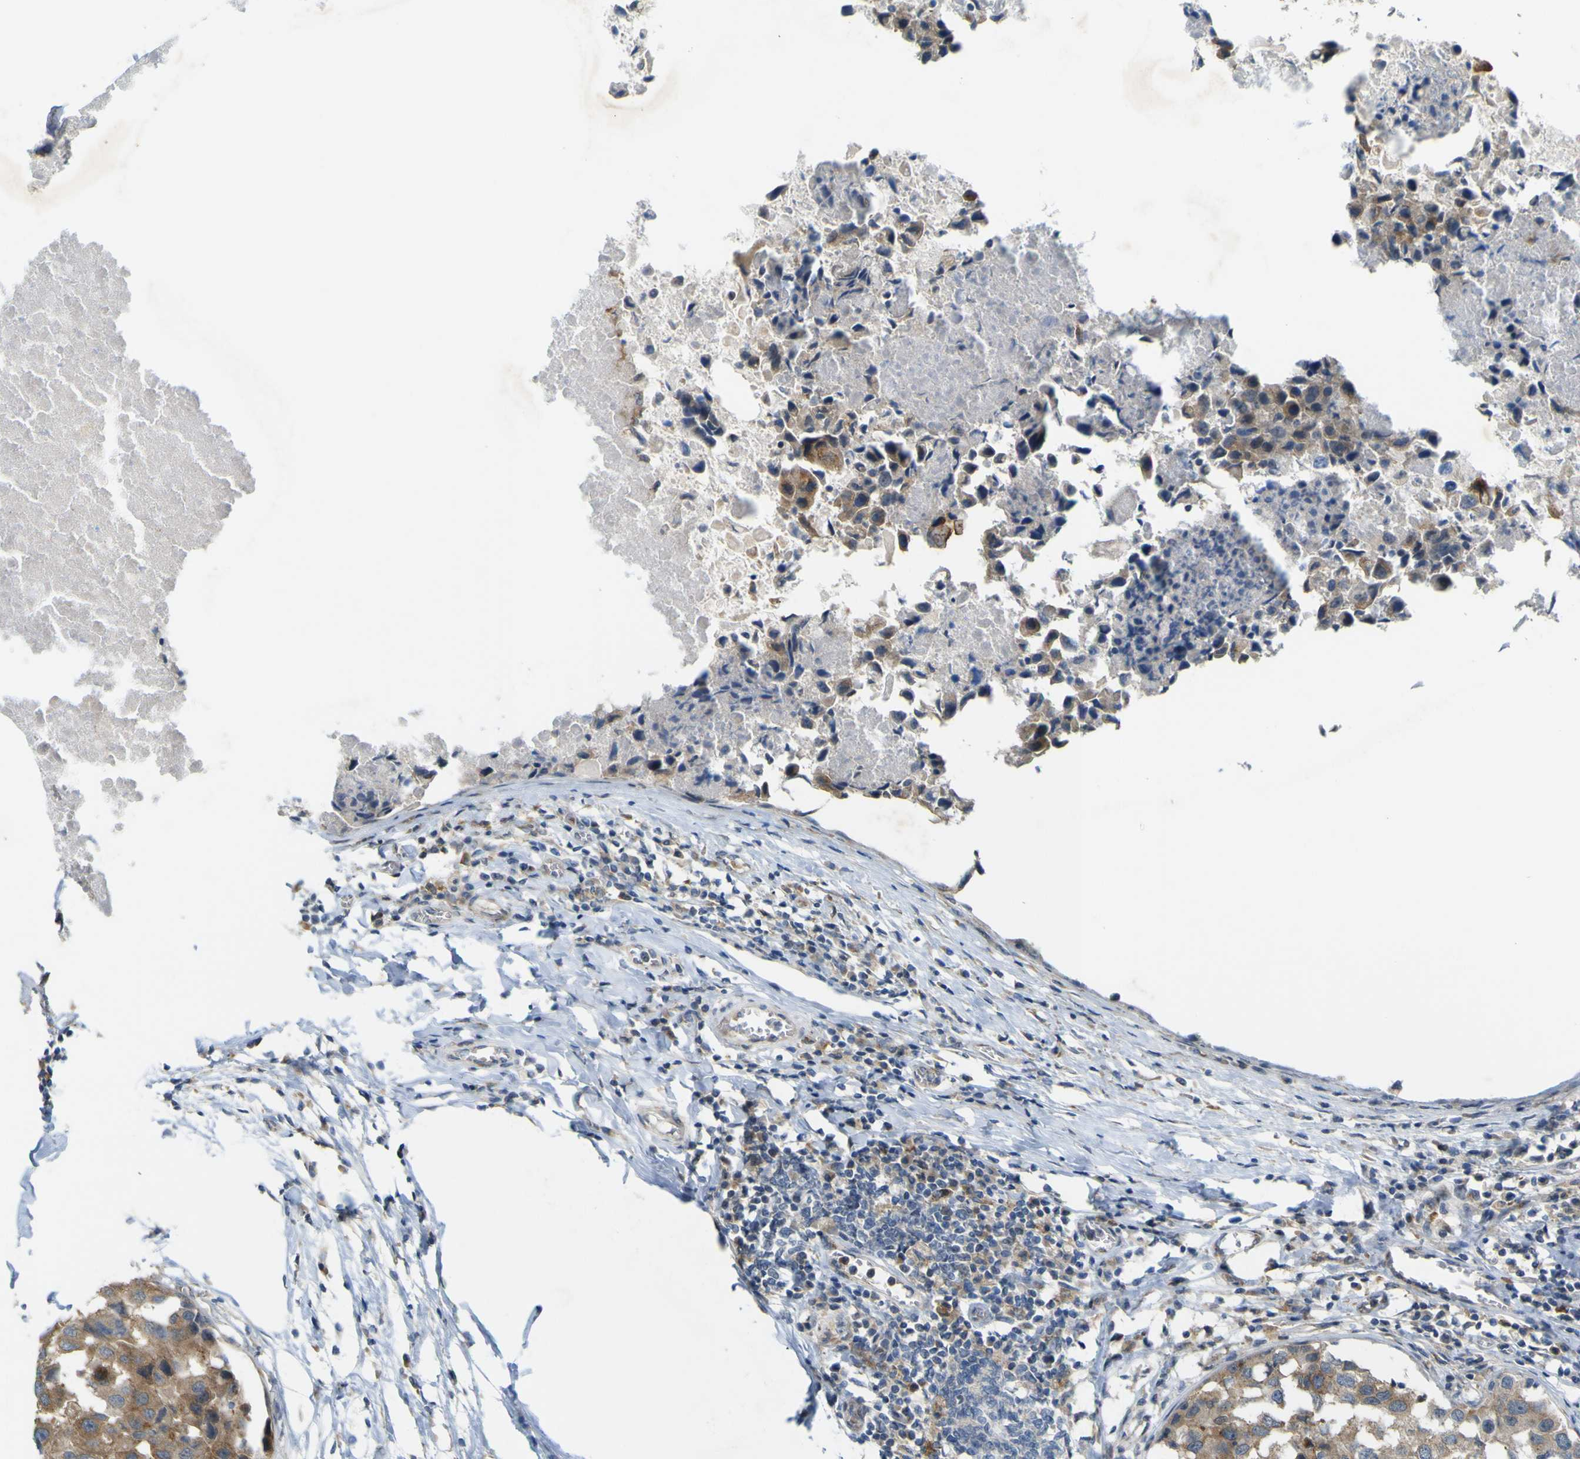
{"staining": {"intensity": "weak", "quantity": ">75%", "location": "cytoplasmic/membranous"}, "tissue": "breast cancer", "cell_type": "Tumor cells", "image_type": "cancer", "snomed": [{"axis": "morphology", "description": "Duct carcinoma"}, {"axis": "topography", "description": "Breast"}], "caption": "Human breast infiltrating ductal carcinoma stained for a protein (brown) reveals weak cytoplasmic/membranous positive staining in about >75% of tumor cells.", "gene": "IGF2R", "patient": {"sex": "female", "age": 27}}